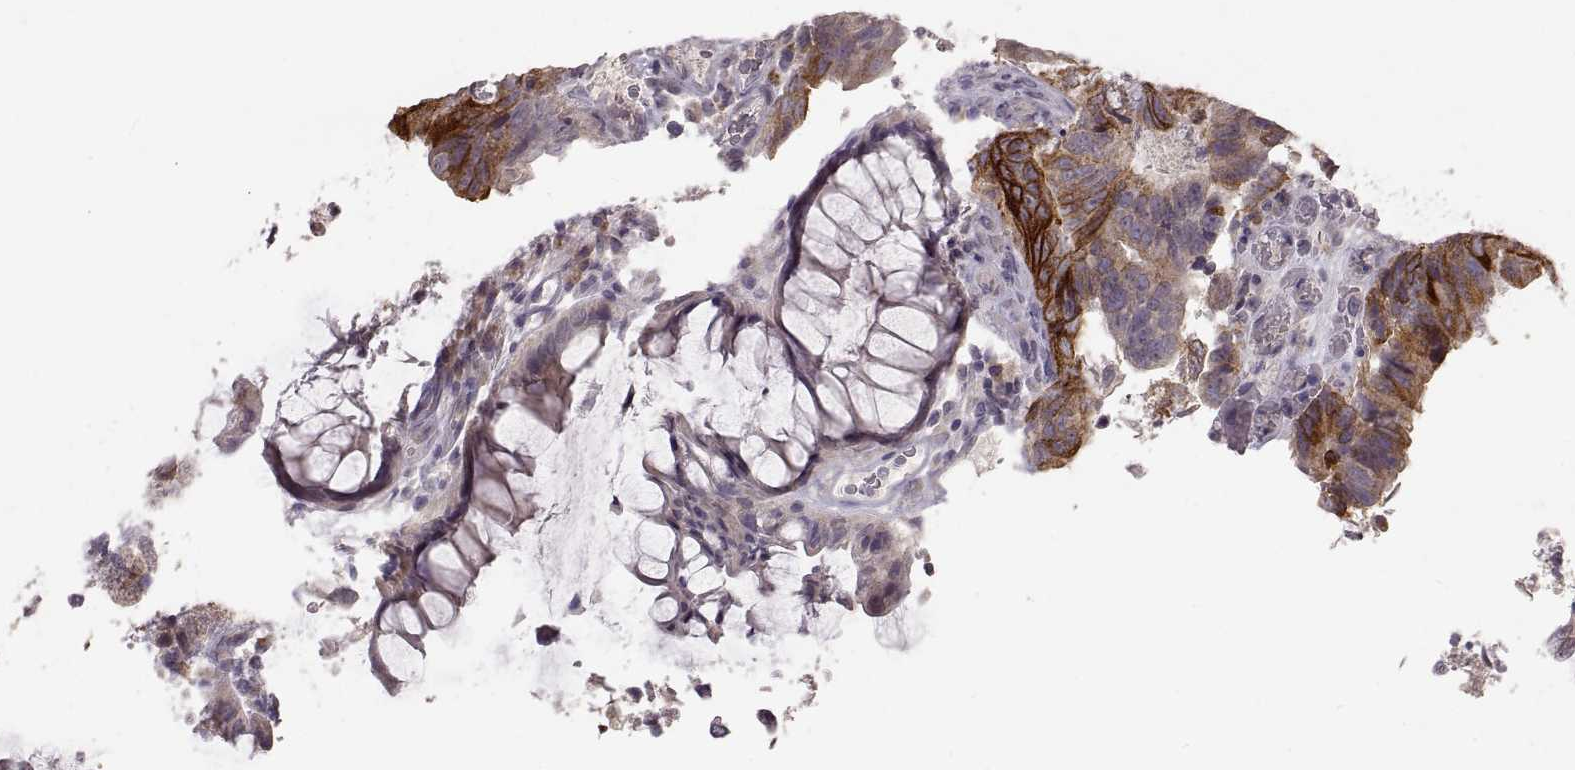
{"staining": {"intensity": "strong", "quantity": "25%-75%", "location": "cytoplasmic/membranous"}, "tissue": "colorectal cancer", "cell_type": "Tumor cells", "image_type": "cancer", "snomed": [{"axis": "morphology", "description": "Adenocarcinoma, NOS"}, {"axis": "topography", "description": "Colon"}], "caption": "DAB (3,3'-diaminobenzidine) immunohistochemical staining of colorectal cancer (adenocarcinoma) exhibits strong cytoplasmic/membranous protein positivity in about 25%-75% of tumor cells.", "gene": "HMGCR", "patient": {"sex": "female", "age": 67}}